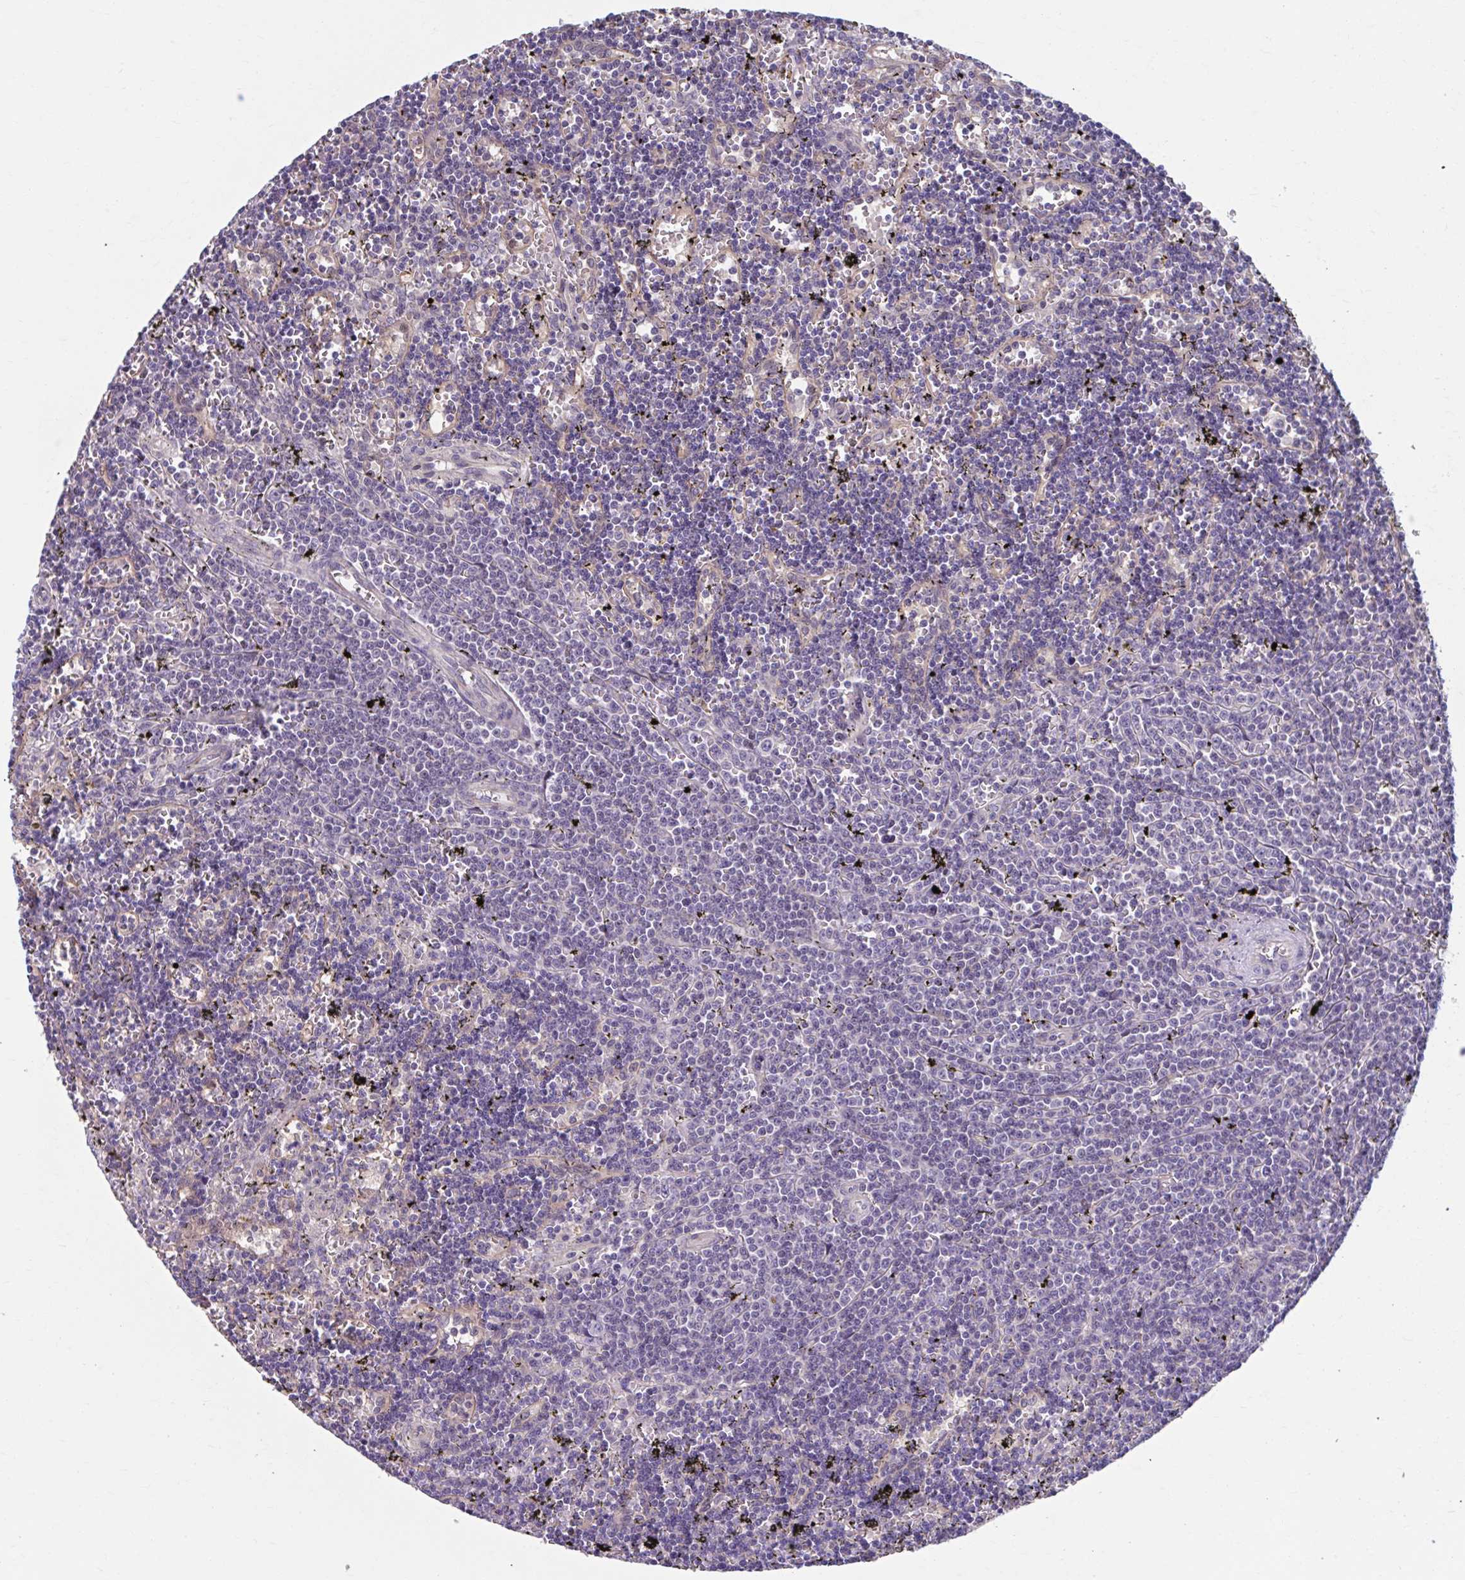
{"staining": {"intensity": "negative", "quantity": "none", "location": "none"}, "tissue": "lymphoma", "cell_type": "Tumor cells", "image_type": "cancer", "snomed": [{"axis": "morphology", "description": "Malignant lymphoma, non-Hodgkin's type, Low grade"}, {"axis": "topography", "description": "Spleen"}], "caption": "Immunohistochemistry (IHC) micrograph of human lymphoma stained for a protein (brown), which shows no expression in tumor cells.", "gene": "CHST3", "patient": {"sex": "male", "age": 60}}